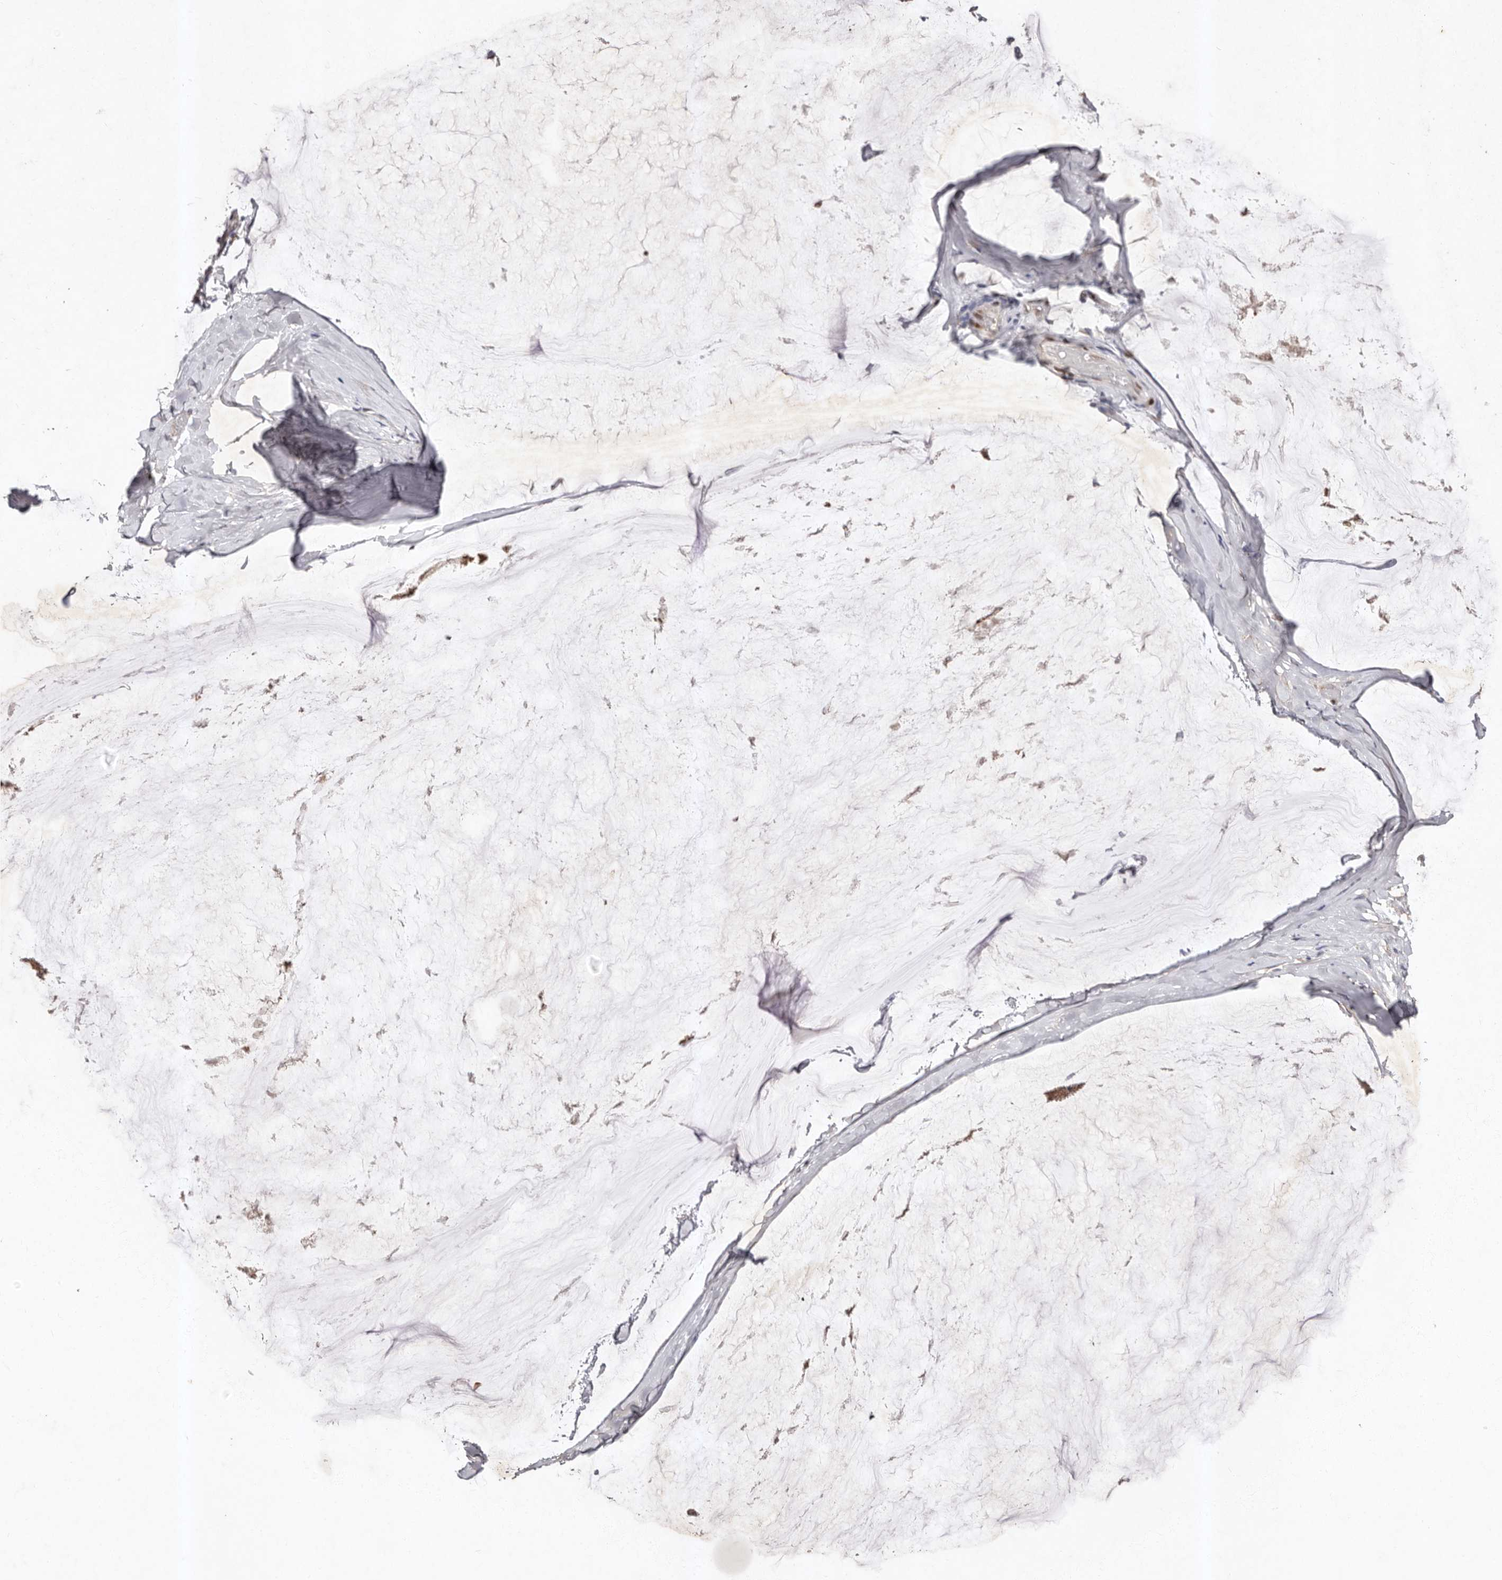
{"staining": {"intensity": "weak", "quantity": "<25%", "location": "cytoplasmic/membranous"}, "tissue": "ovarian cancer", "cell_type": "Tumor cells", "image_type": "cancer", "snomed": [{"axis": "morphology", "description": "Cystadenocarcinoma, mucinous, NOS"}, {"axis": "topography", "description": "Ovary"}], "caption": "IHC of ovarian cancer (mucinous cystadenocarcinoma) reveals no staining in tumor cells. Brightfield microscopy of IHC stained with DAB (3,3'-diaminobenzidine) (brown) and hematoxylin (blue), captured at high magnification.", "gene": "KLF7", "patient": {"sex": "female", "age": 39}}